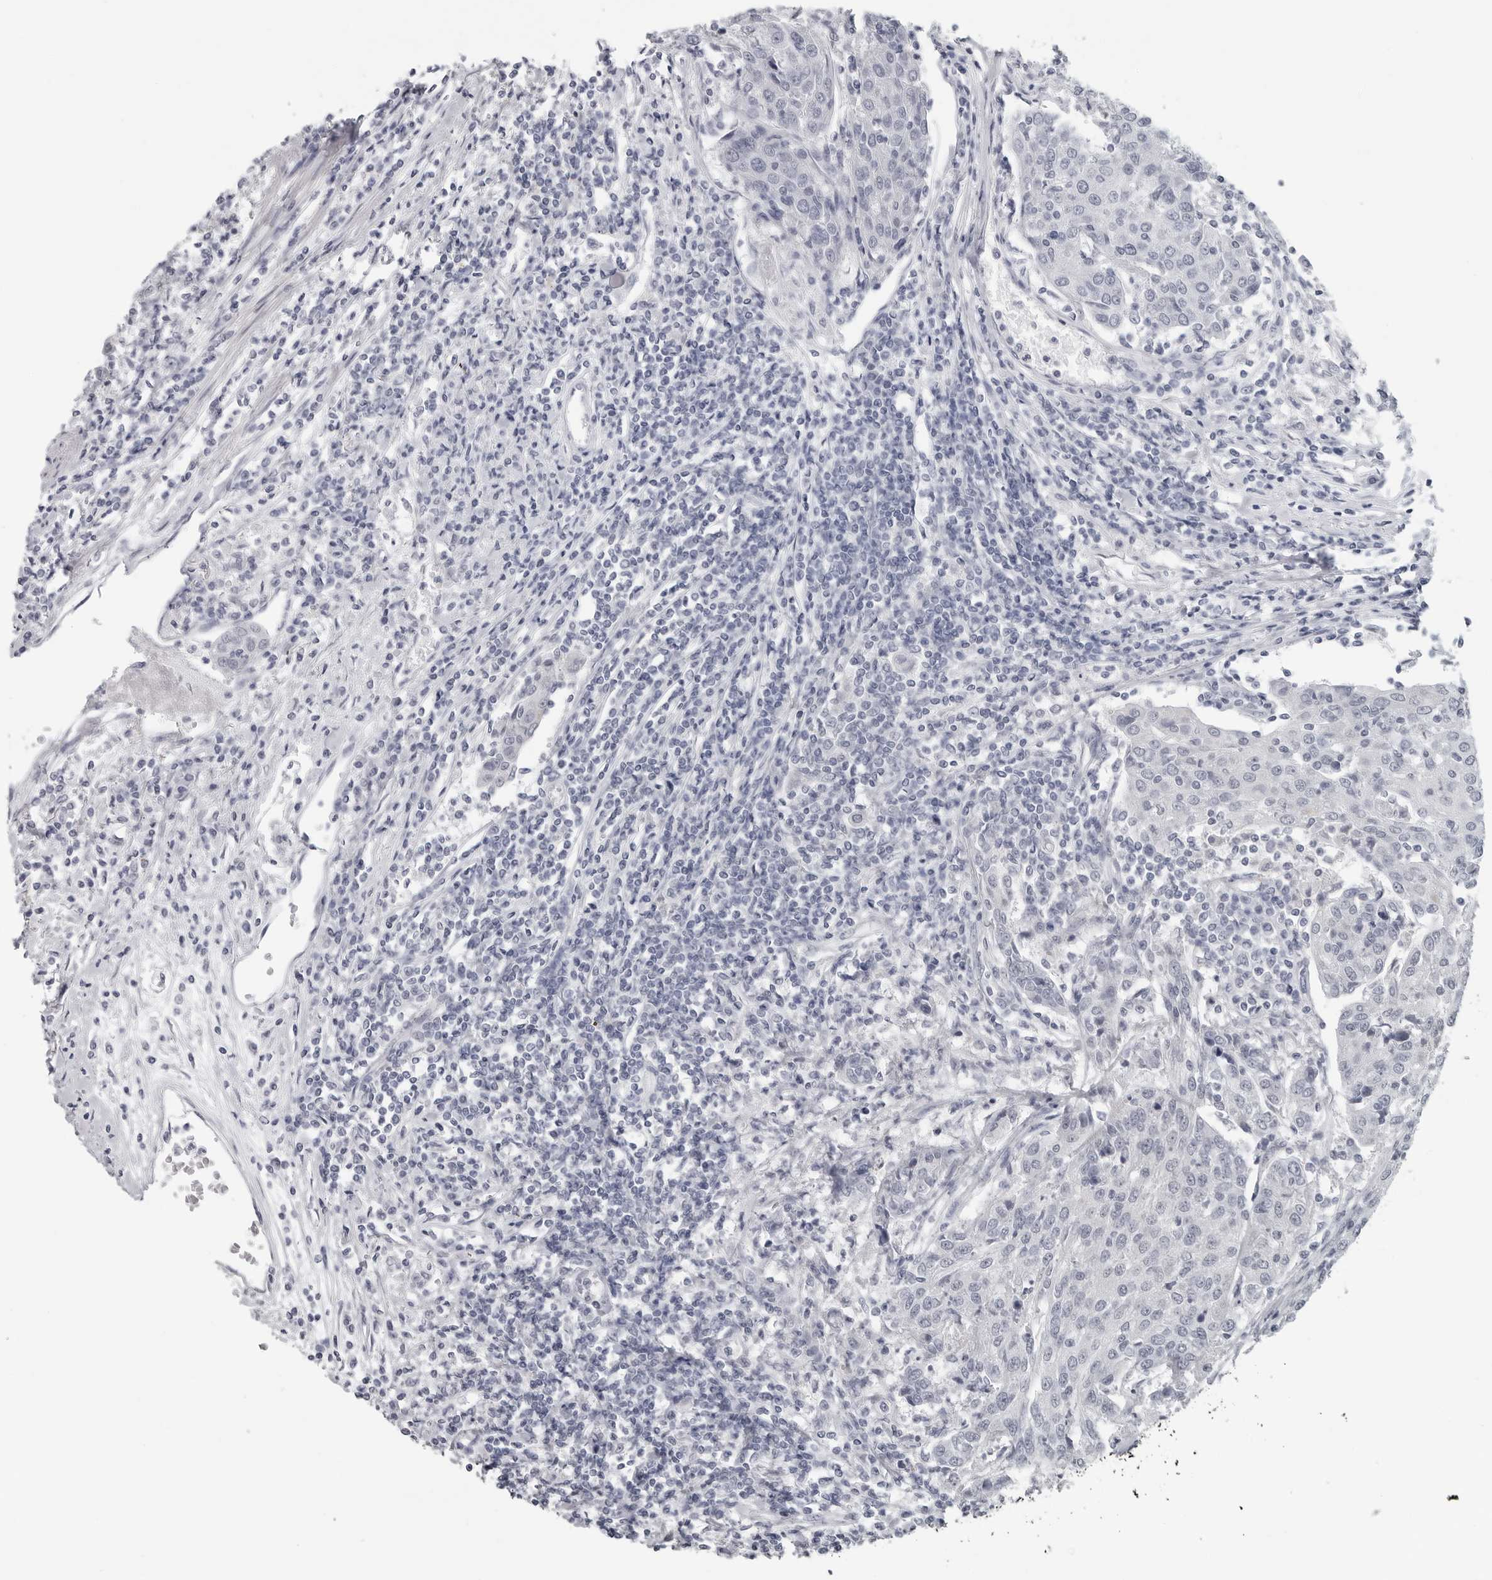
{"staining": {"intensity": "negative", "quantity": "none", "location": "none"}, "tissue": "urothelial cancer", "cell_type": "Tumor cells", "image_type": "cancer", "snomed": [{"axis": "morphology", "description": "Urothelial carcinoma, High grade"}, {"axis": "topography", "description": "Urinary bladder"}], "caption": "A high-resolution photomicrograph shows IHC staining of urothelial cancer, which demonstrates no significant staining in tumor cells. (DAB (3,3'-diaminobenzidine) immunohistochemistry (IHC), high magnification).", "gene": "OPLAH", "patient": {"sex": "female", "age": 85}}